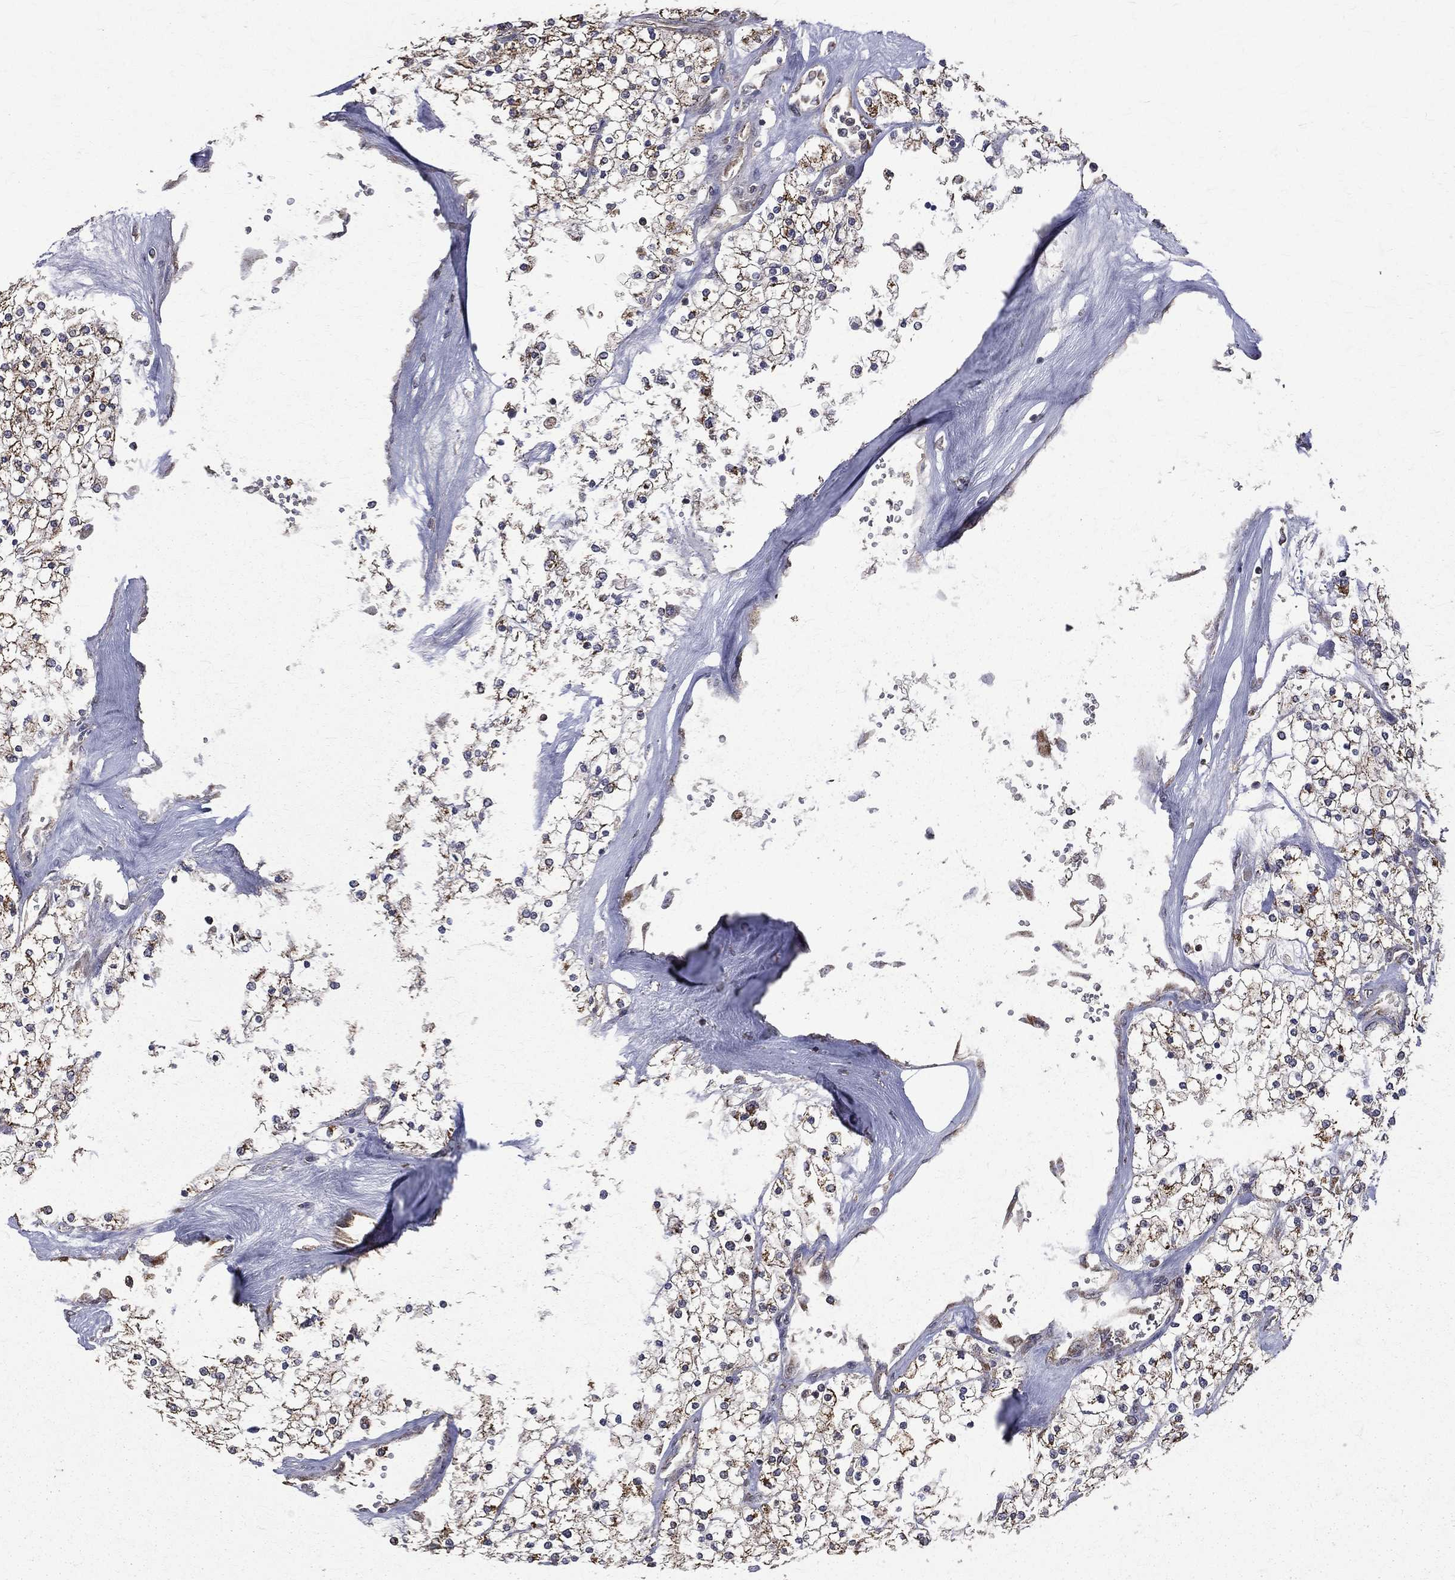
{"staining": {"intensity": "negative", "quantity": "none", "location": "none"}, "tissue": "renal cancer", "cell_type": "Tumor cells", "image_type": "cancer", "snomed": [{"axis": "morphology", "description": "Adenocarcinoma, NOS"}, {"axis": "topography", "description": "Kidney"}], "caption": "Renal cancer (adenocarcinoma) was stained to show a protein in brown. There is no significant positivity in tumor cells.", "gene": "RPGR", "patient": {"sex": "male", "age": 80}}